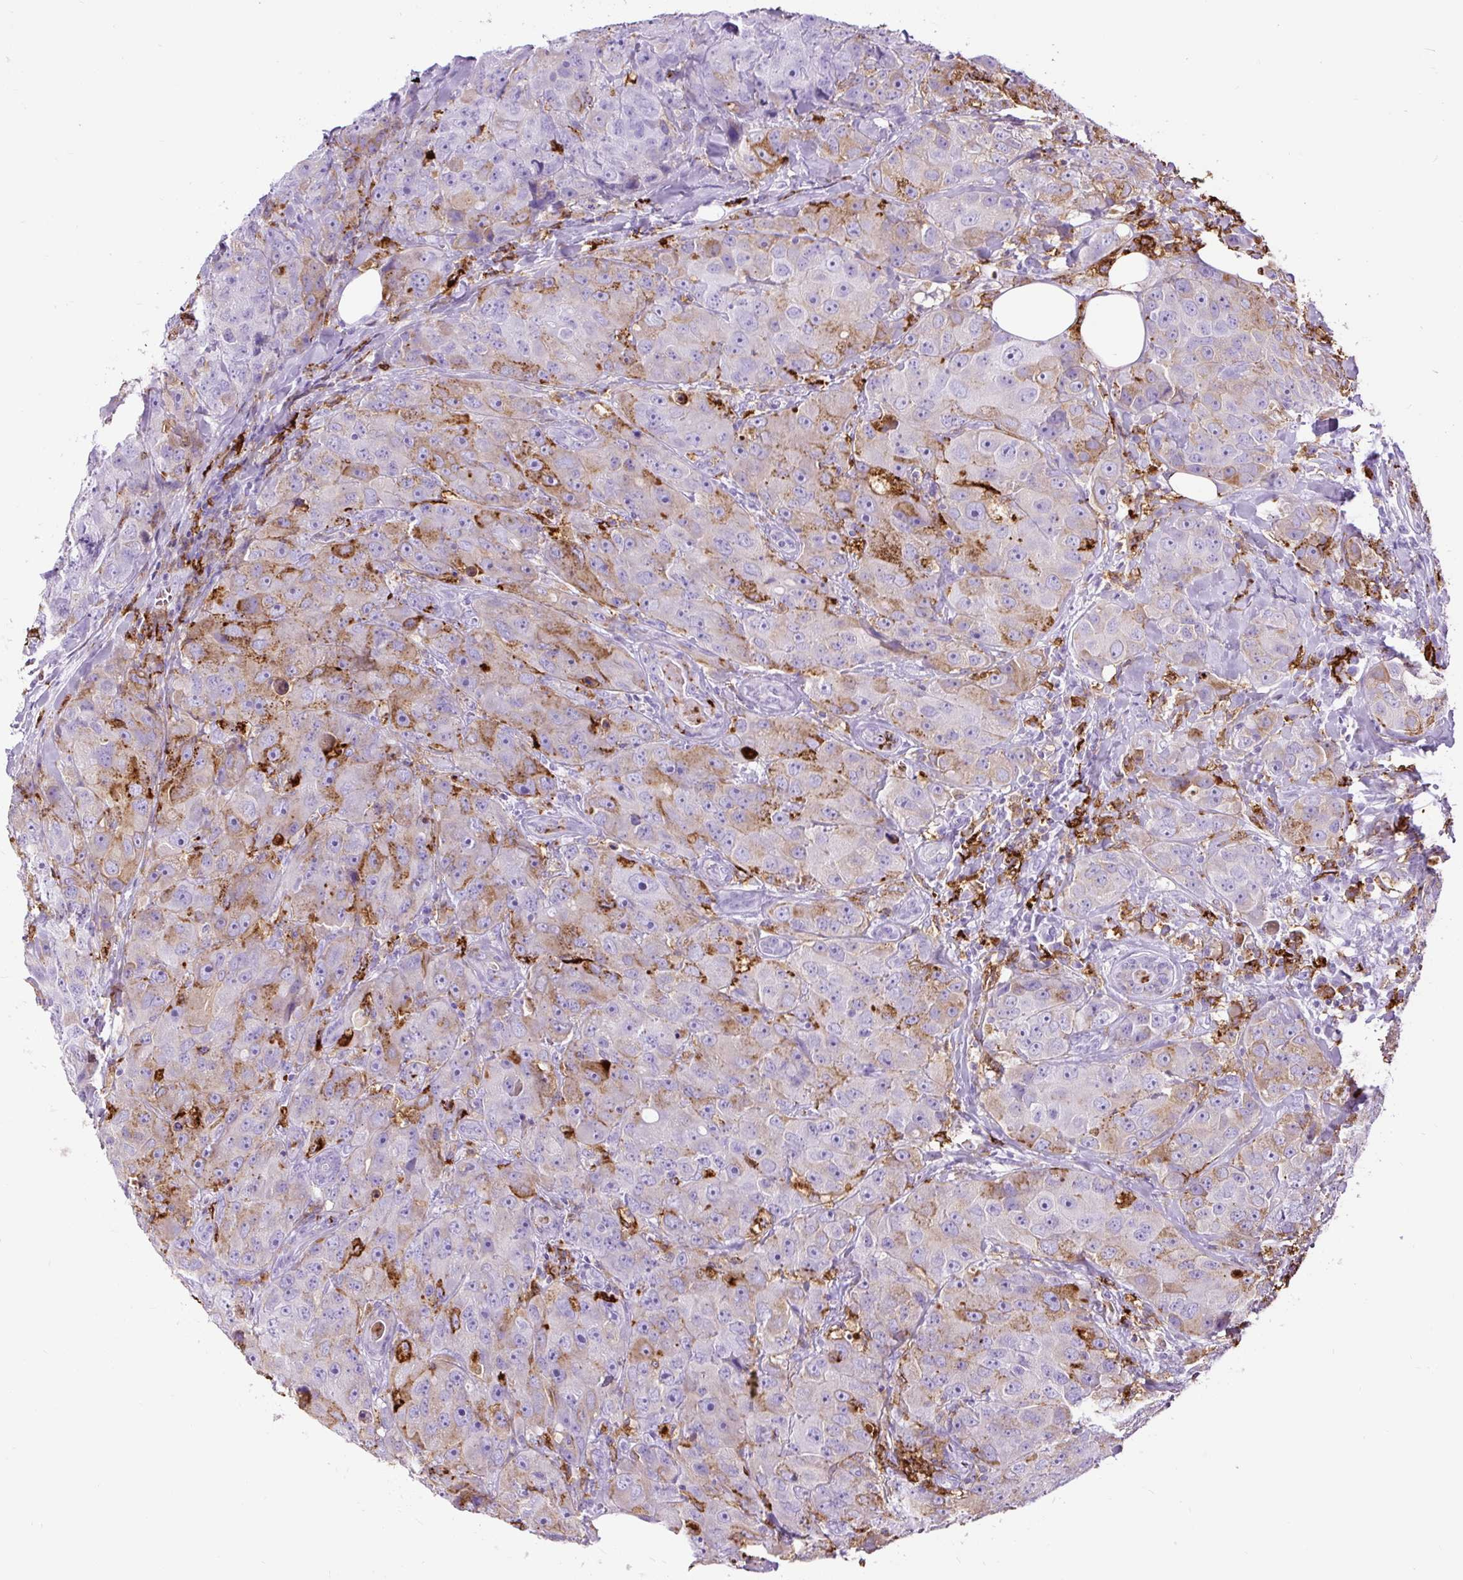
{"staining": {"intensity": "moderate", "quantity": "<25%", "location": "cytoplasmic/membranous"}, "tissue": "breast cancer", "cell_type": "Tumor cells", "image_type": "cancer", "snomed": [{"axis": "morphology", "description": "Duct carcinoma"}, {"axis": "topography", "description": "Breast"}], "caption": "Moderate cytoplasmic/membranous protein staining is appreciated in about <25% of tumor cells in breast infiltrating ductal carcinoma. Using DAB (brown) and hematoxylin (blue) stains, captured at high magnification using brightfield microscopy.", "gene": "HLA-DRA", "patient": {"sex": "female", "age": 43}}